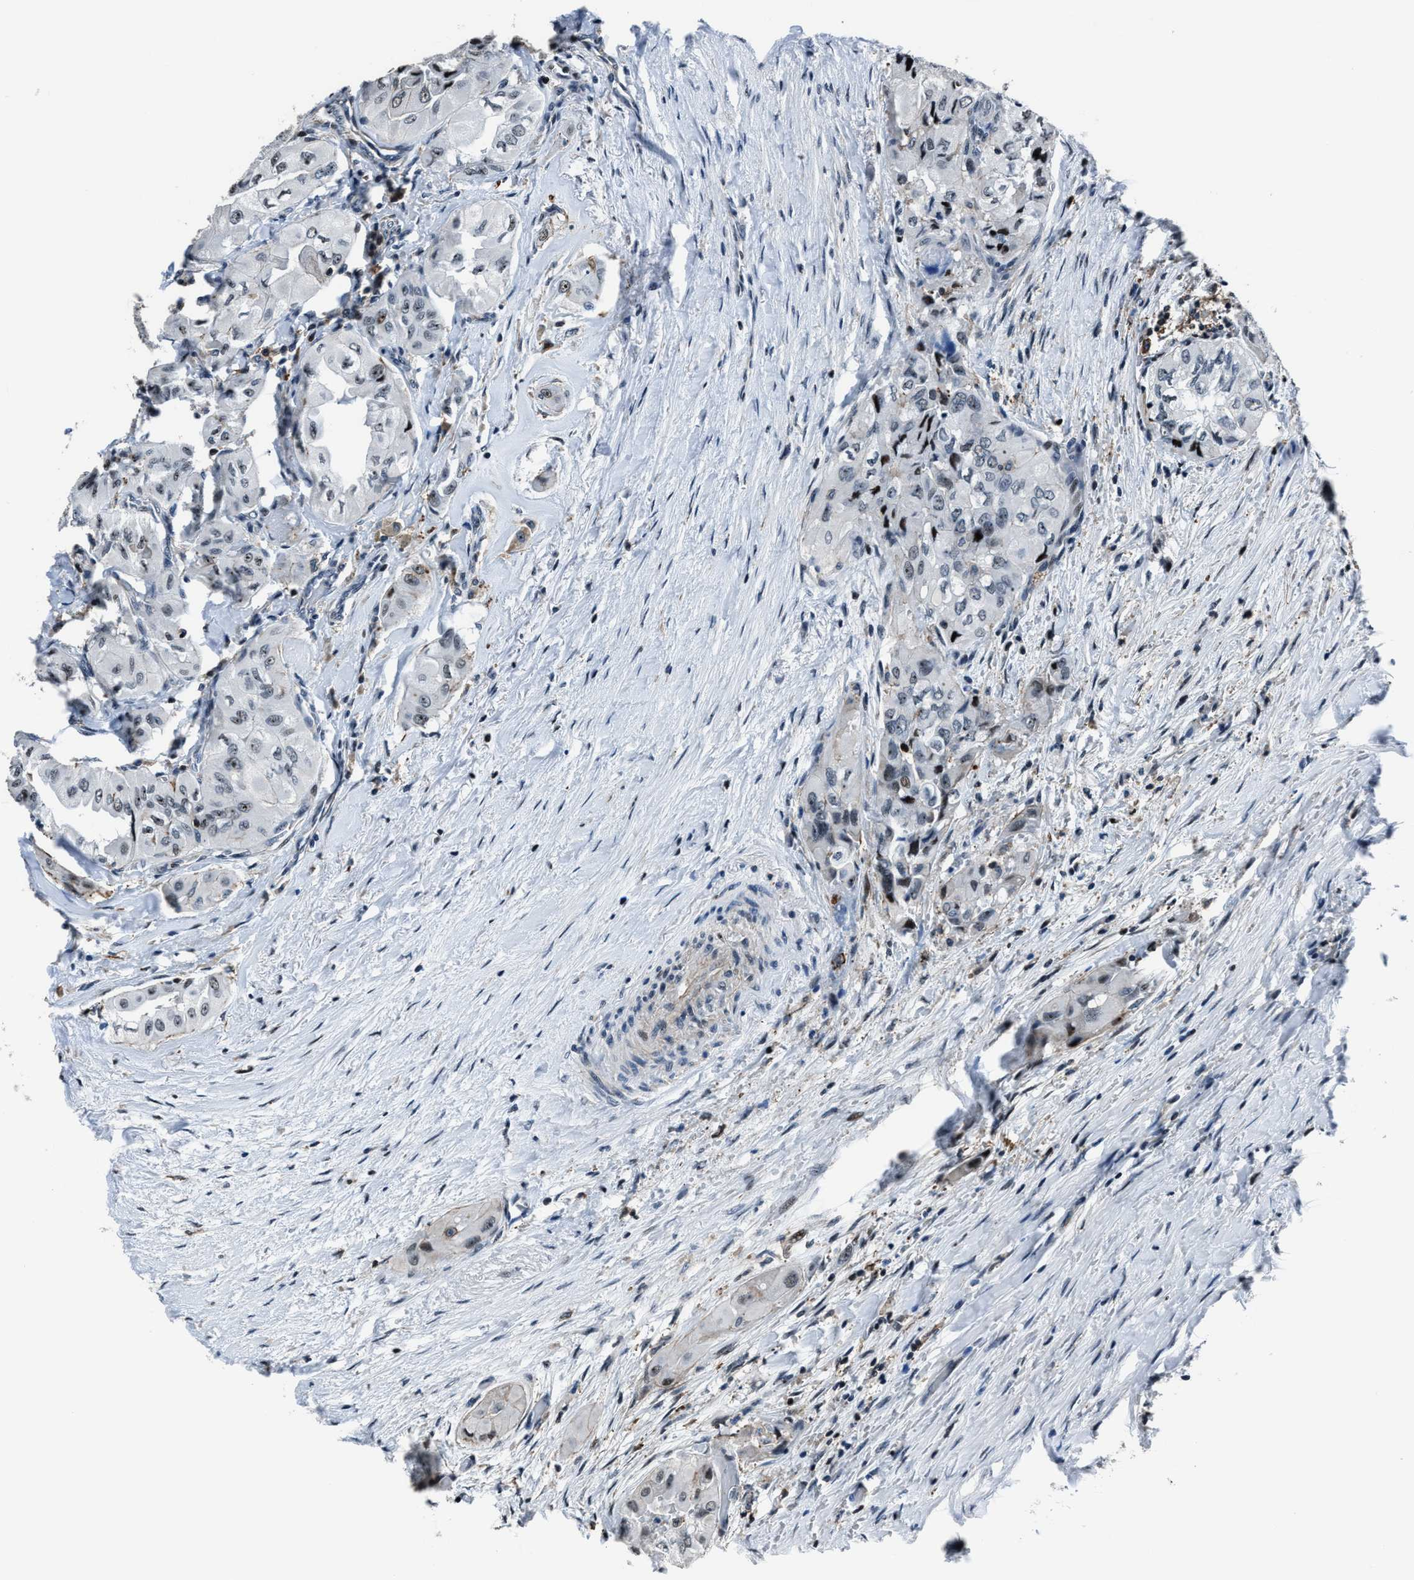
{"staining": {"intensity": "weak", "quantity": "25%-75%", "location": "nuclear"}, "tissue": "thyroid cancer", "cell_type": "Tumor cells", "image_type": "cancer", "snomed": [{"axis": "morphology", "description": "Papillary adenocarcinoma, NOS"}, {"axis": "topography", "description": "Thyroid gland"}], "caption": "Tumor cells demonstrate weak nuclear positivity in about 25%-75% of cells in thyroid papillary adenocarcinoma.", "gene": "PPIE", "patient": {"sex": "female", "age": 59}}